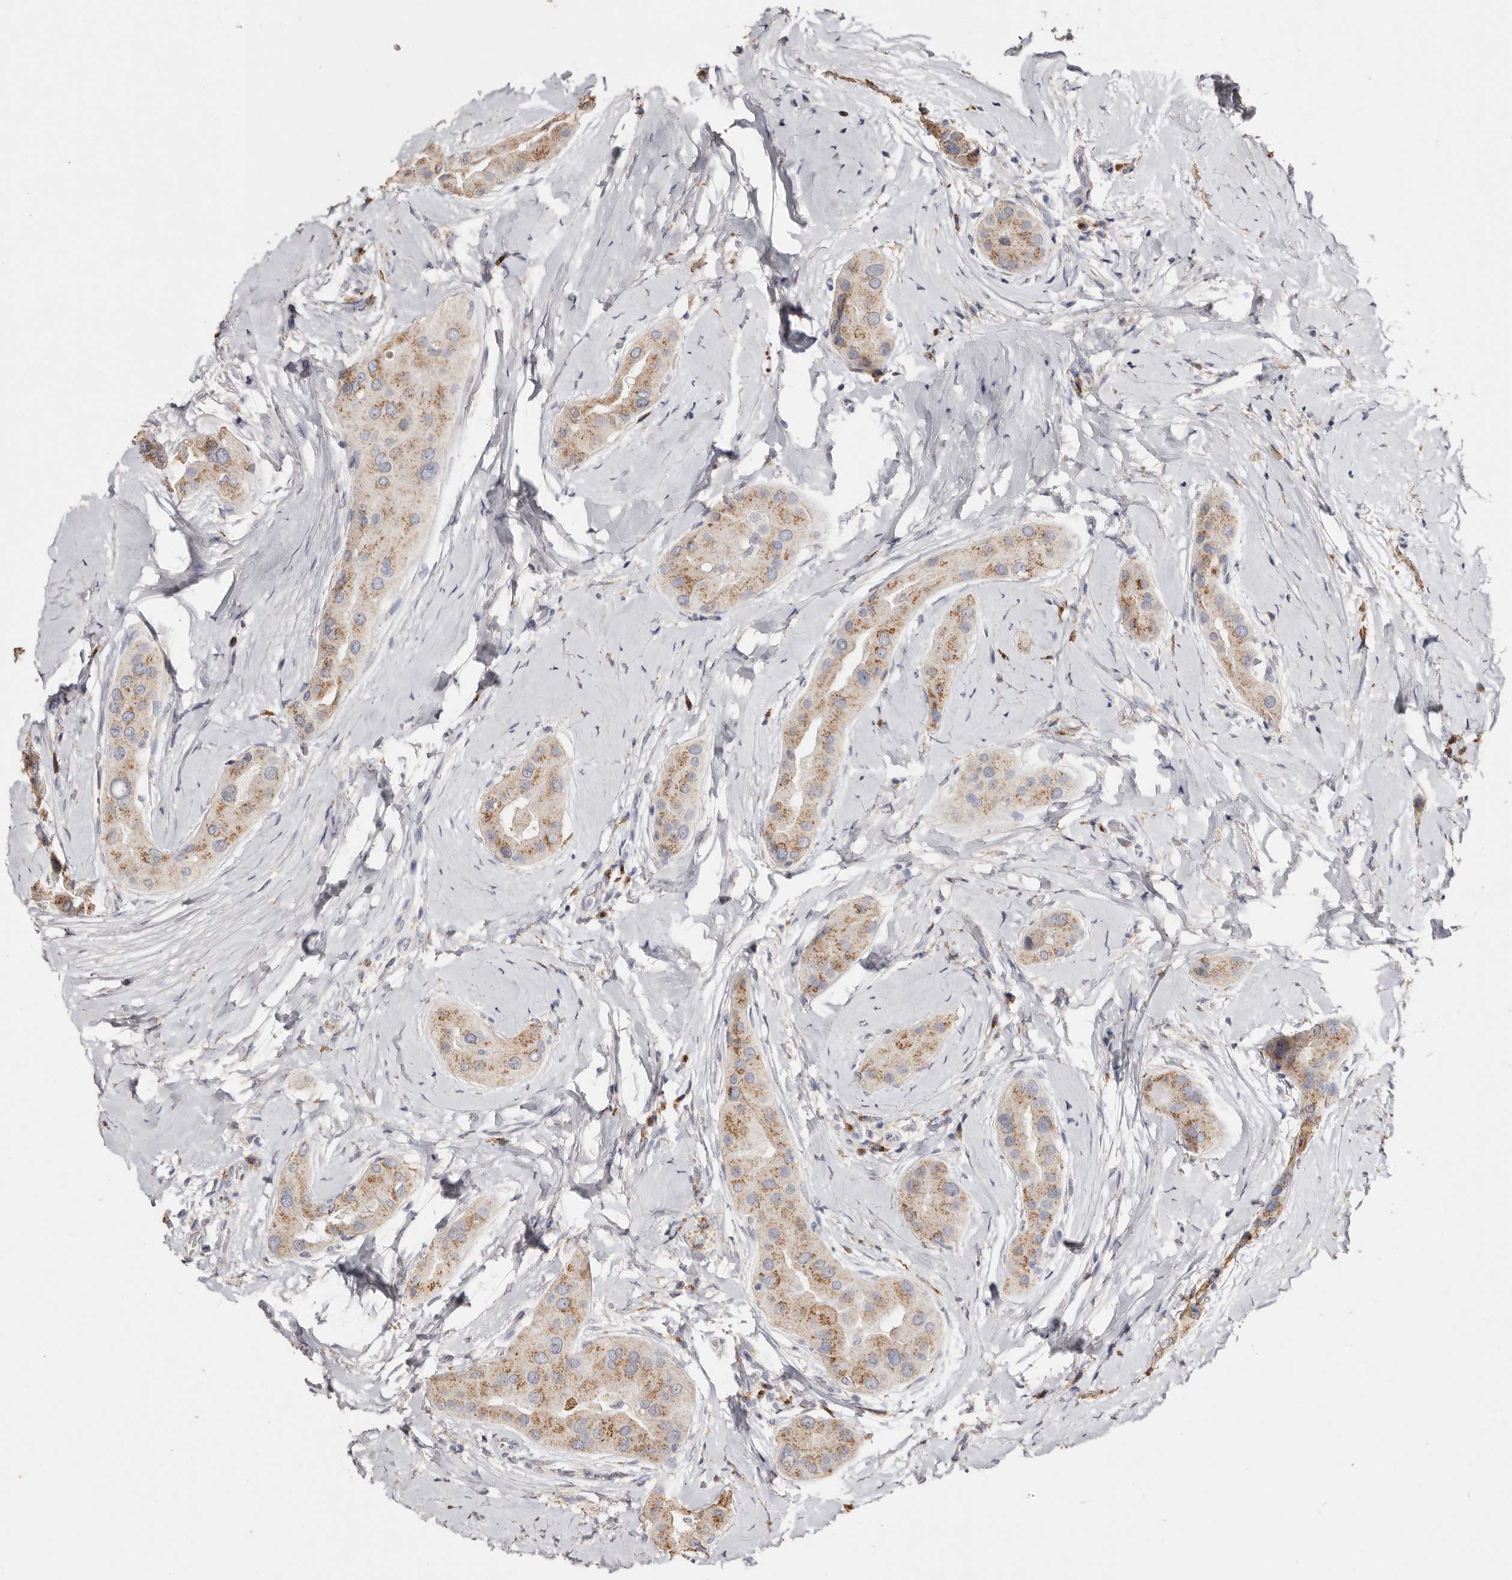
{"staining": {"intensity": "moderate", "quantity": ">75%", "location": "cytoplasmic/membranous"}, "tissue": "thyroid cancer", "cell_type": "Tumor cells", "image_type": "cancer", "snomed": [{"axis": "morphology", "description": "Papillary adenocarcinoma, NOS"}, {"axis": "topography", "description": "Thyroid gland"}], "caption": "There is medium levels of moderate cytoplasmic/membranous staining in tumor cells of thyroid cancer (papillary adenocarcinoma), as demonstrated by immunohistochemical staining (brown color).", "gene": "LGALS7B", "patient": {"sex": "male", "age": 33}}